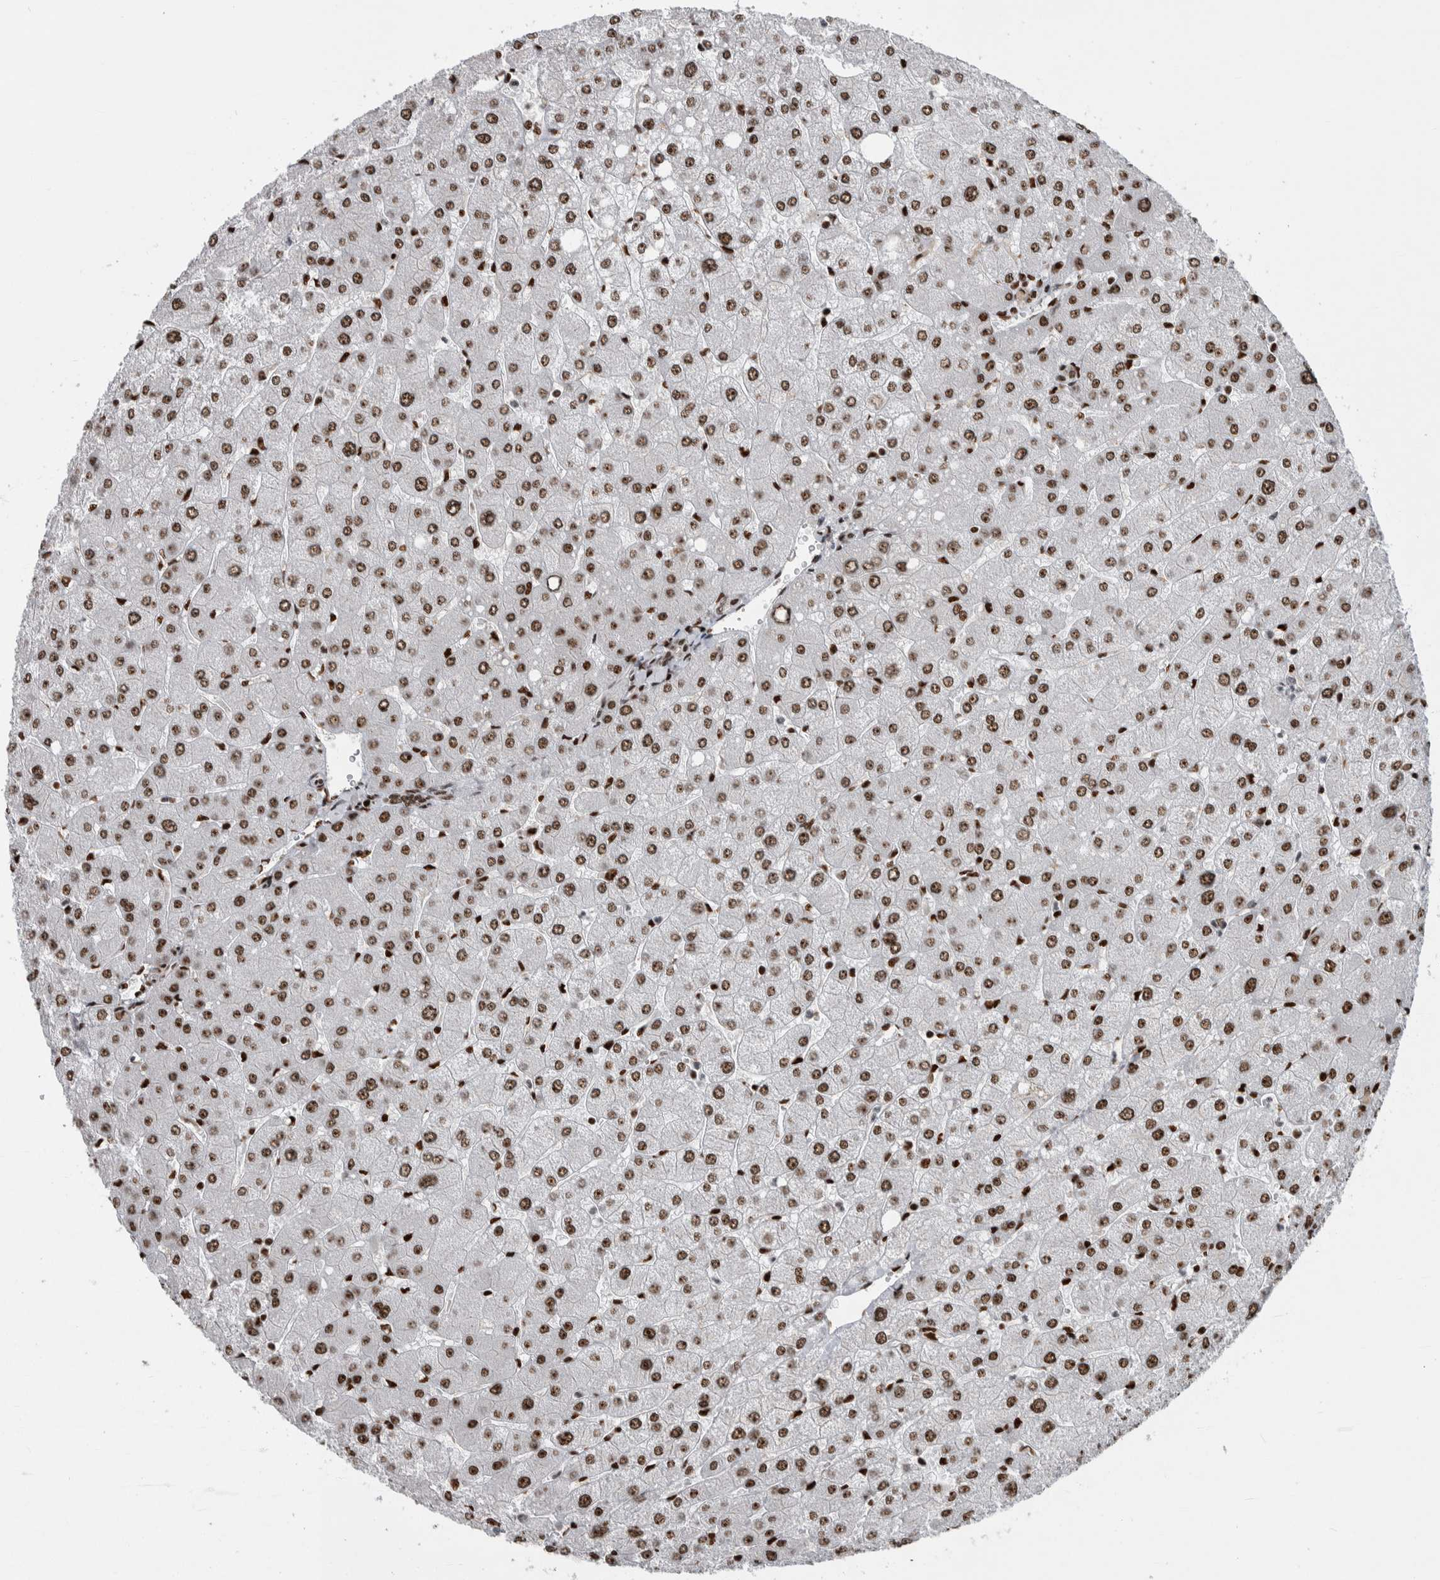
{"staining": {"intensity": "strong", "quantity": ">75%", "location": "nuclear"}, "tissue": "liver", "cell_type": "Cholangiocytes", "image_type": "normal", "snomed": [{"axis": "morphology", "description": "Normal tissue, NOS"}, {"axis": "topography", "description": "Liver"}], "caption": "Immunohistochemistry histopathology image of unremarkable liver stained for a protein (brown), which shows high levels of strong nuclear expression in about >75% of cholangiocytes.", "gene": "NCL", "patient": {"sex": "male", "age": 55}}